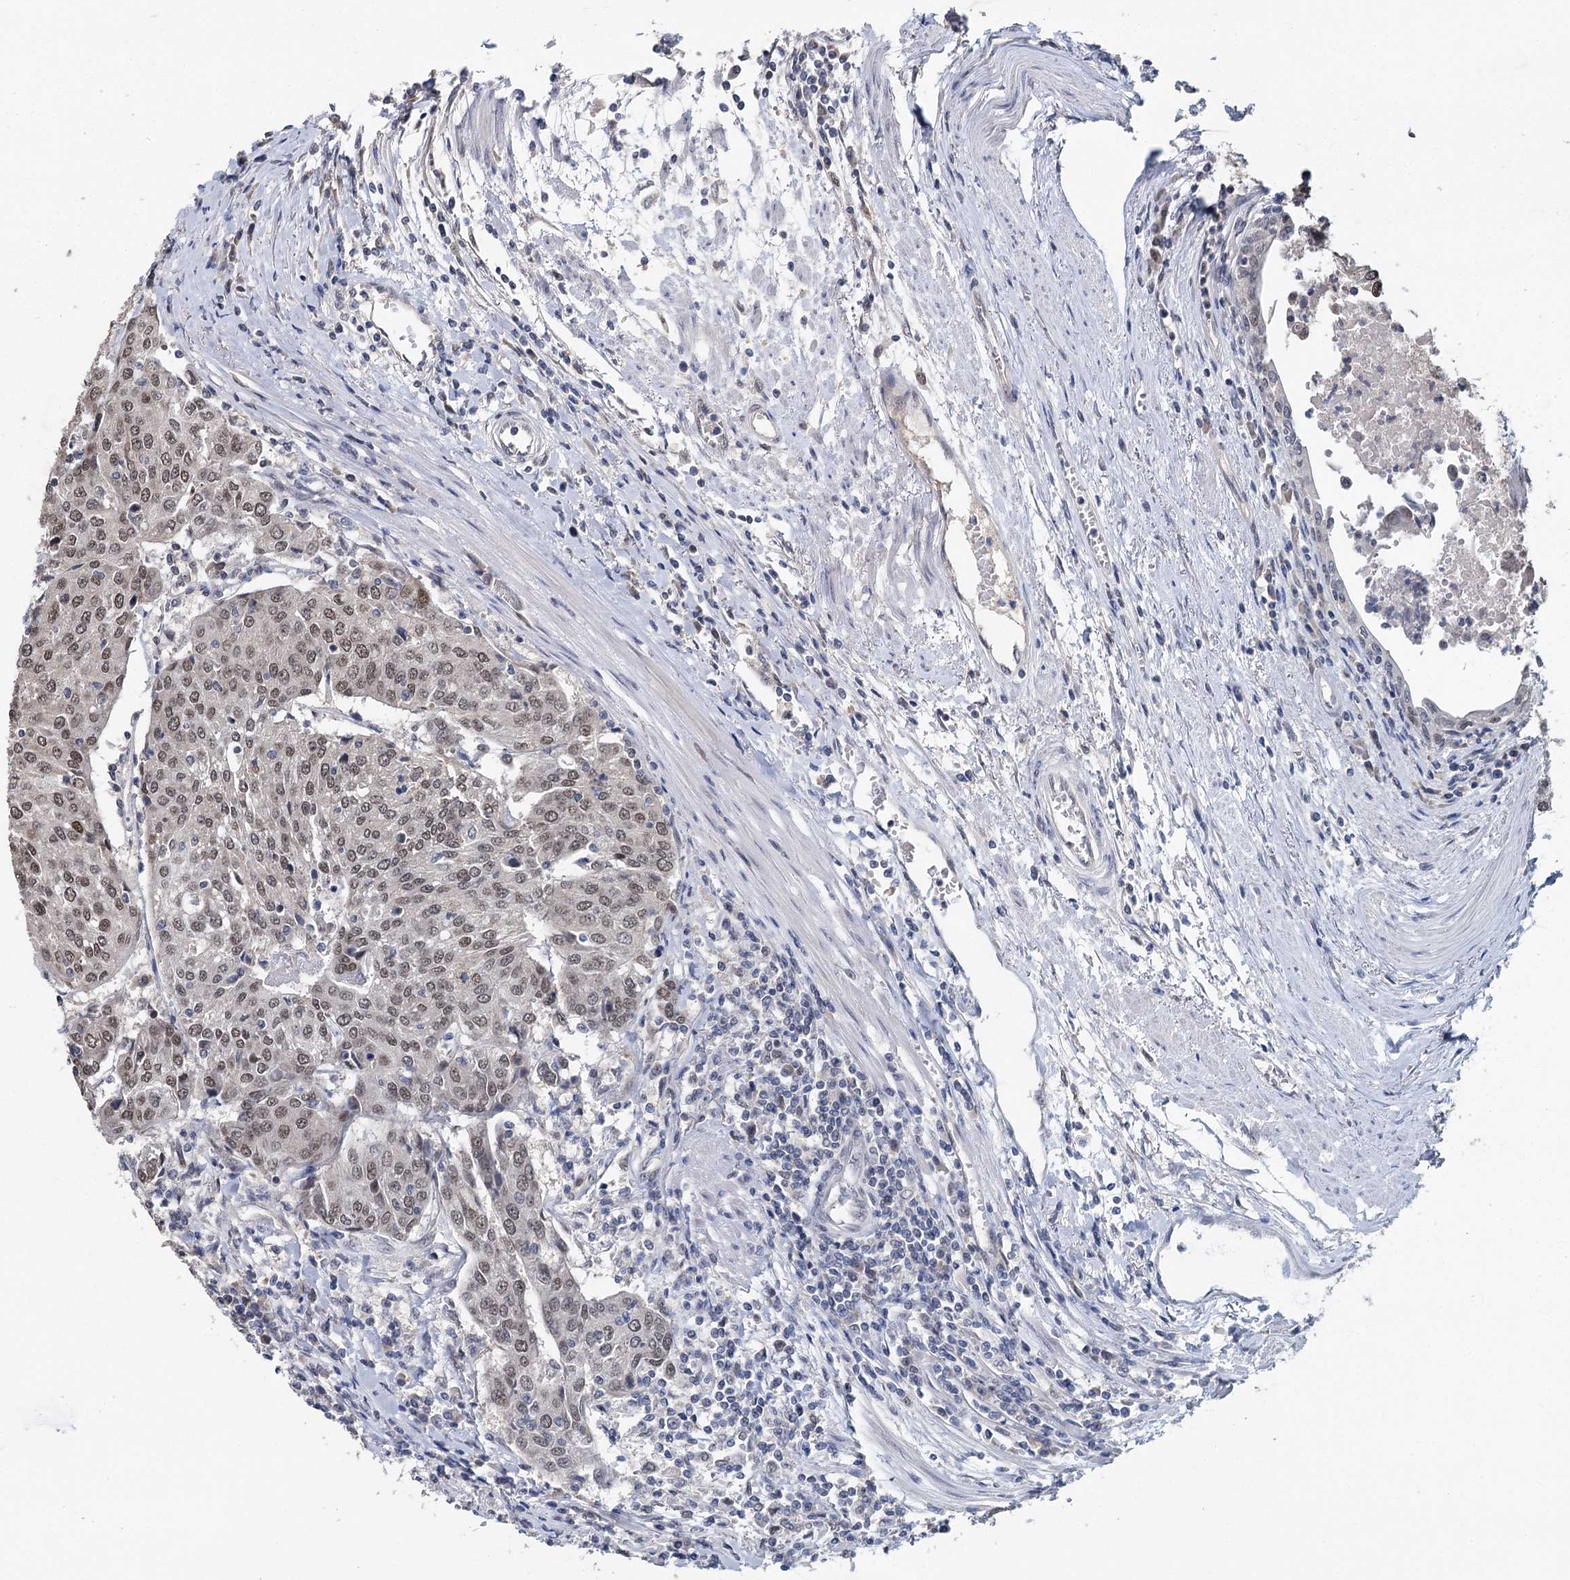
{"staining": {"intensity": "weak", "quantity": "25%-75%", "location": "nuclear"}, "tissue": "urothelial cancer", "cell_type": "Tumor cells", "image_type": "cancer", "snomed": [{"axis": "morphology", "description": "Urothelial carcinoma, High grade"}, {"axis": "topography", "description": "Urinary bladder"}], "caption": "A brown stain labels weak nuclear staining of a protein in human urothelial carcinoma (high-grade) tumor cells.", "gene": "MYG1", "patient": {"sex": "female", "age": 85}}